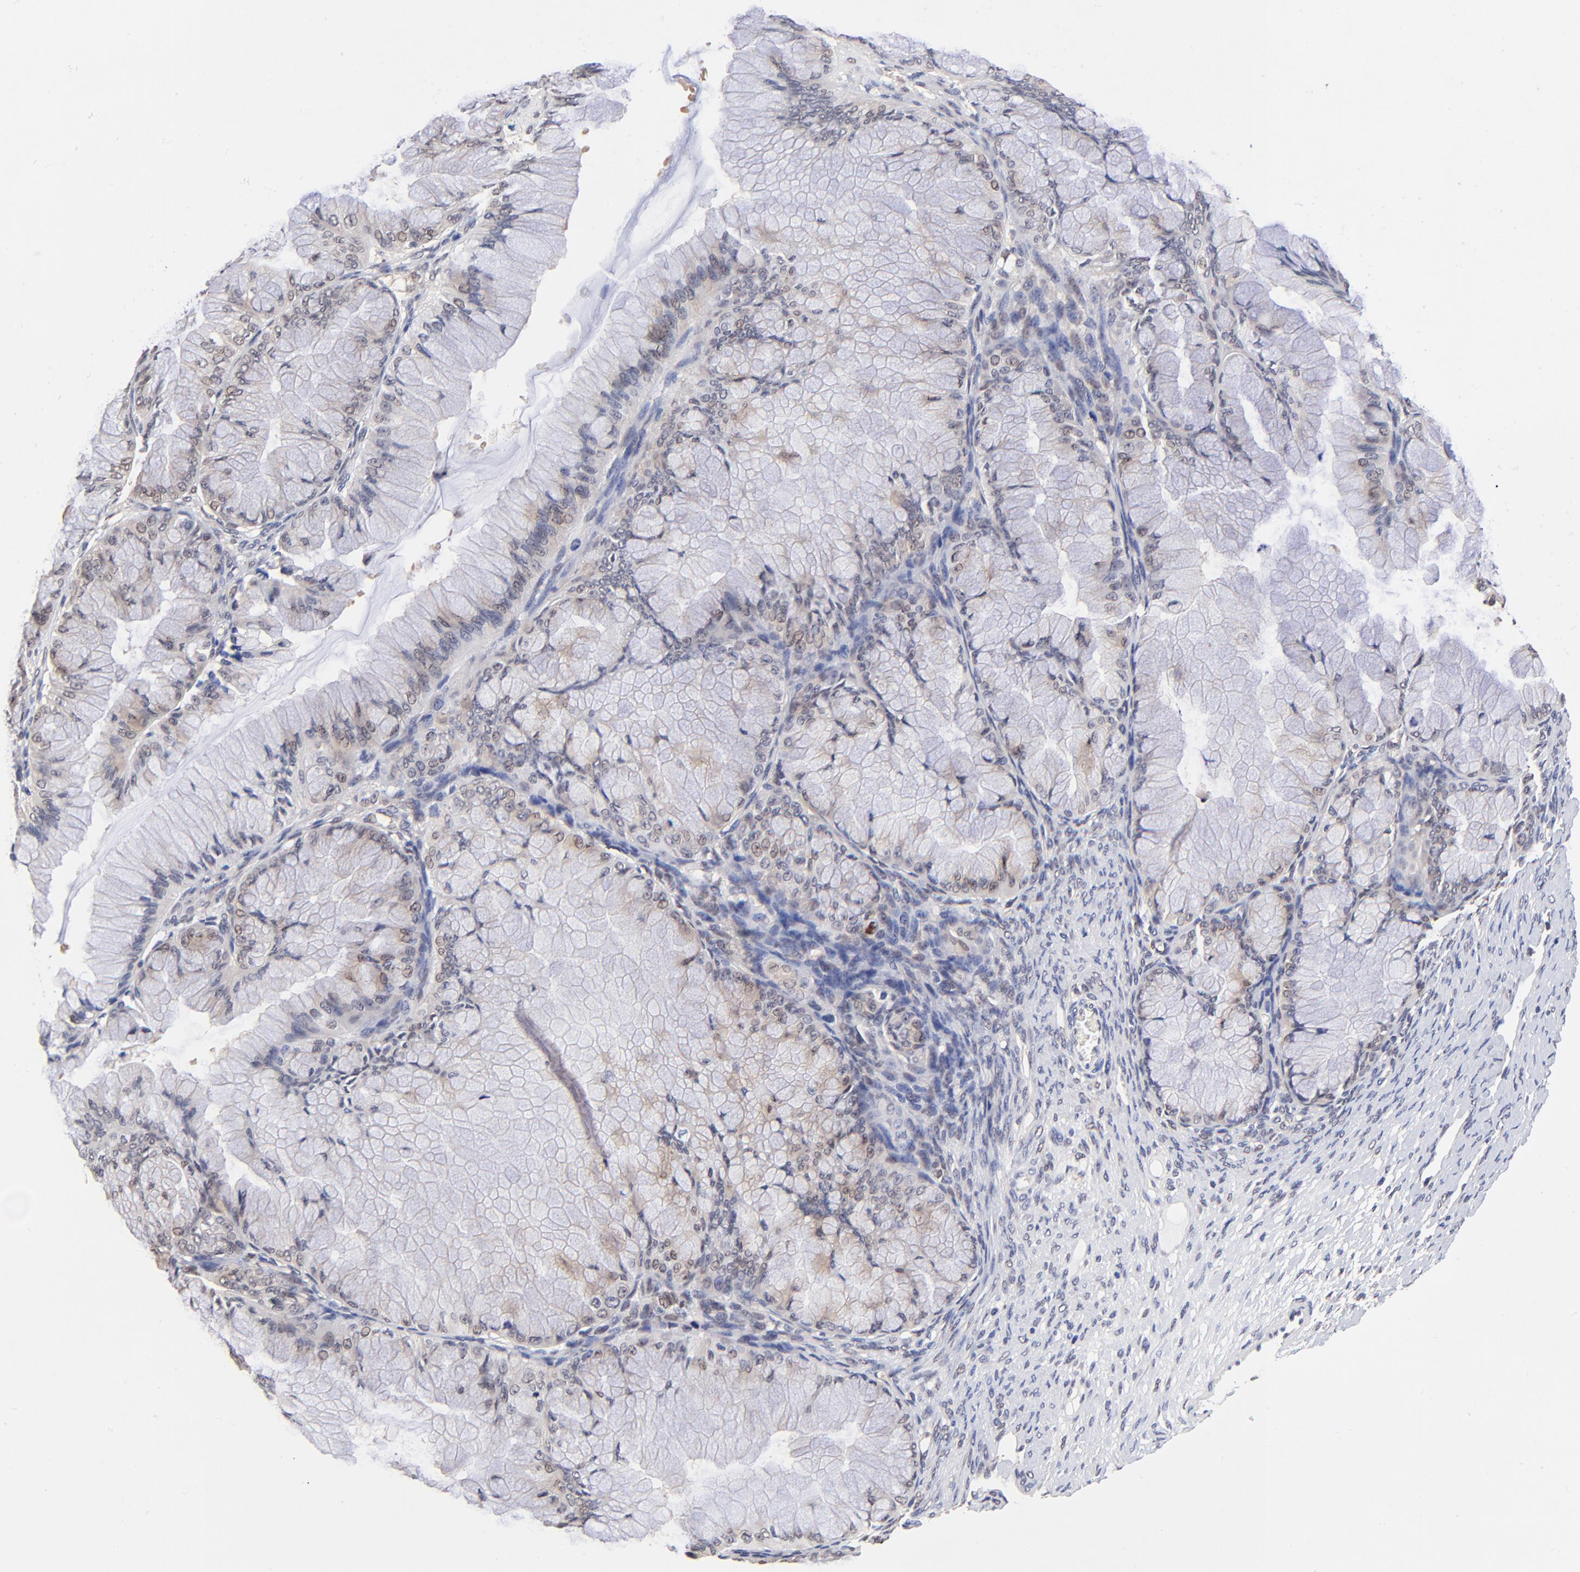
{"staining": {"intensity": "weak", "quantity": "<25%", "location": "nuclear"}, "tissue": "ovarian cancer", "cell_type": "Tumor cells", "image_type": "cancer", "snomed": [{"axis": "morphology", "description": "Cystadenocarcinoma, mucinous, NOS"}, {"axis": "topography", "description": "Ovary"}], "caption": "IHC image of neoplastic tissue: ovarian cancer stained with DAB (3,3'-diaminobenzidine) exhibits no significant protein expression in tumor cells.", "gene": "TXNL1", "patient": {"sex": "female", "age": 63}}